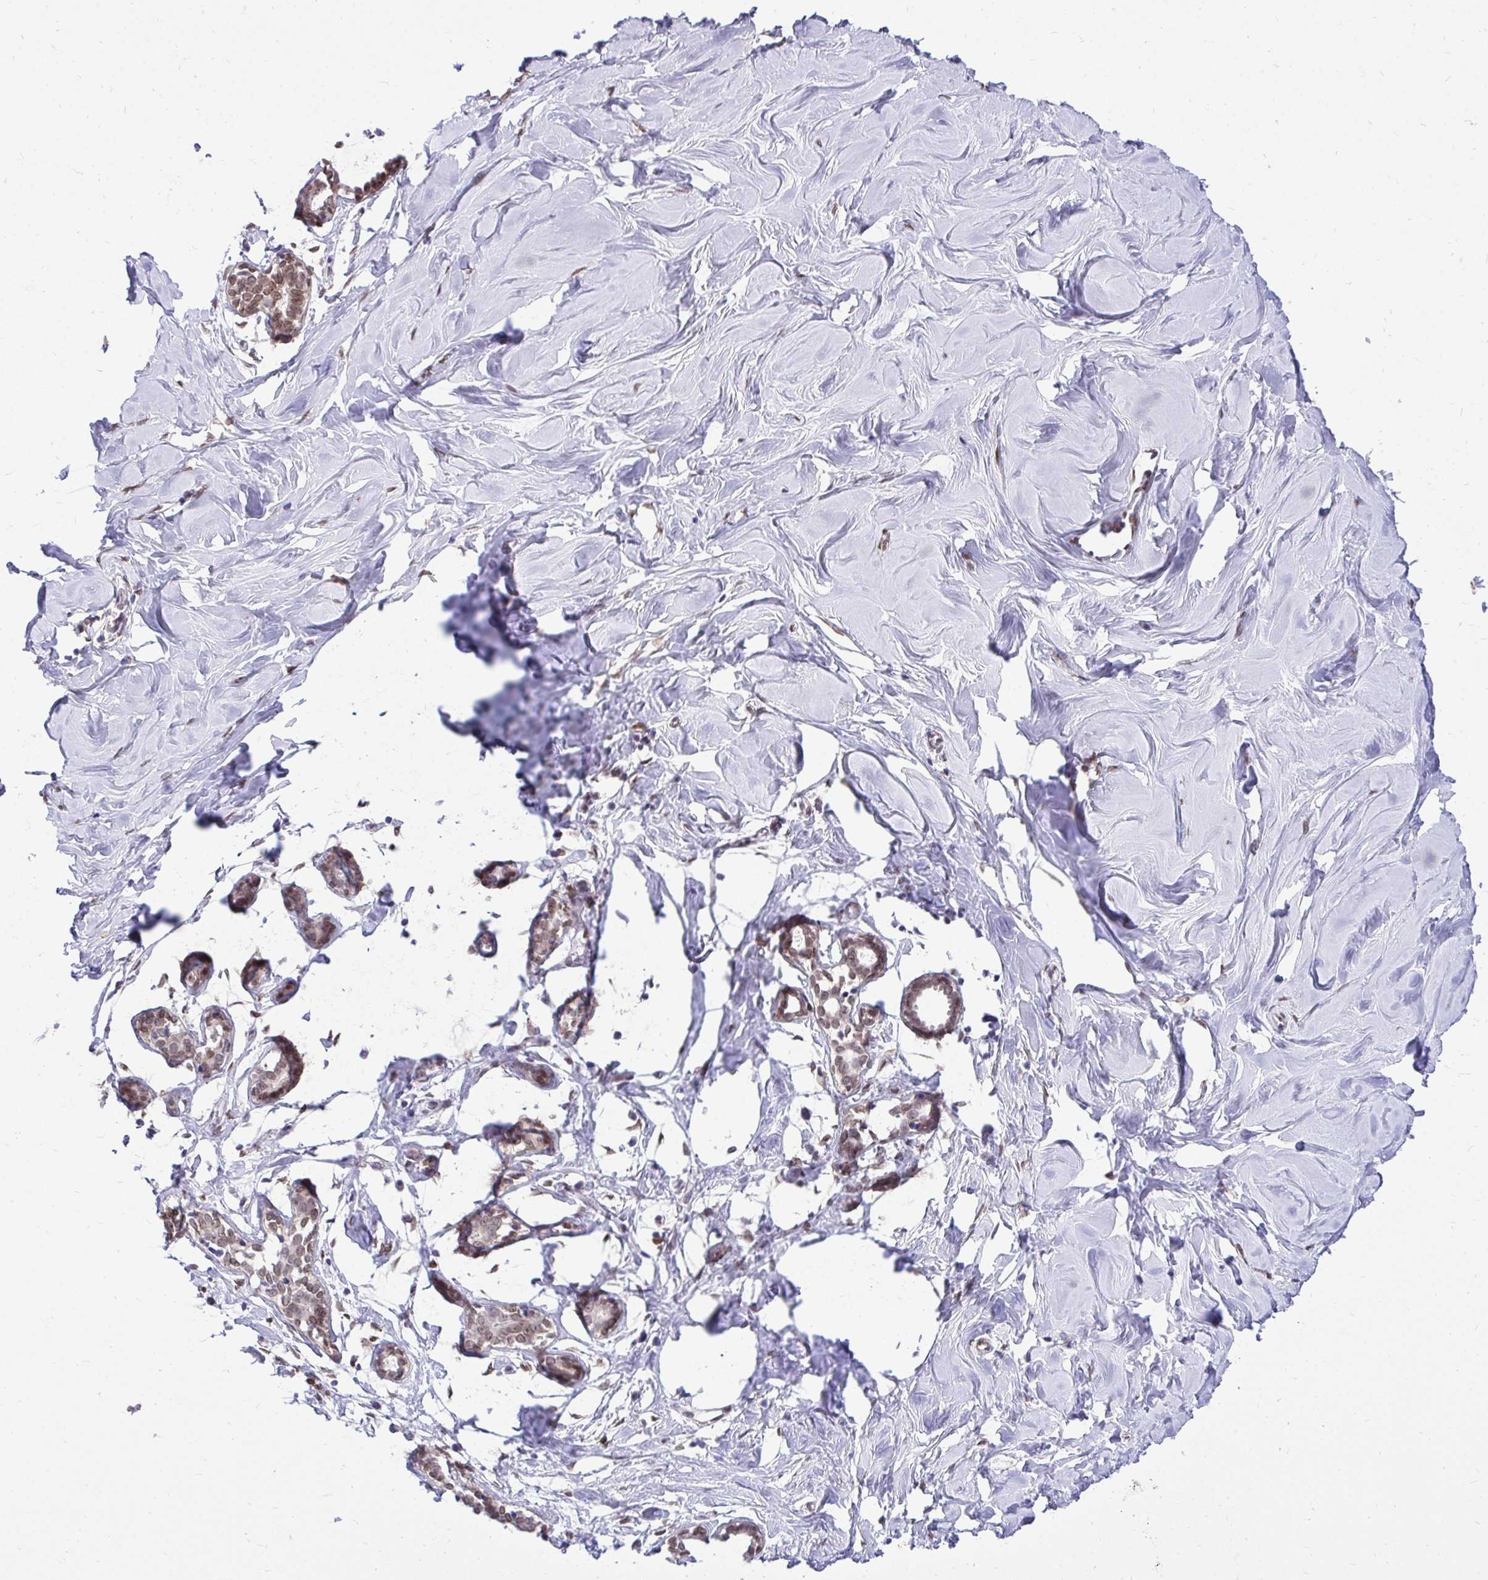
{"staining": {"intensity": "negative", "quantity": "none", "location": "none"}, "tissue": "breast", "cell_type": "Adipocytes", "image_type": "normal", "snomed": [{"axis": "morphology", "description": "Normal tissue, NOS"}, {"axis": "topography", "description": "Breast"}], "caption": "Immunohistochemistry (IHC) histopathology image of normal breast stained for a protein (brown), which exhibits no staining in adipocytes. (DAB (3,3'-diaminobenzidine) immunohistochemistry with hematoxylin counter stain).", "gene": "BANF1", "patient": {"sex": "female", "age": 27}}